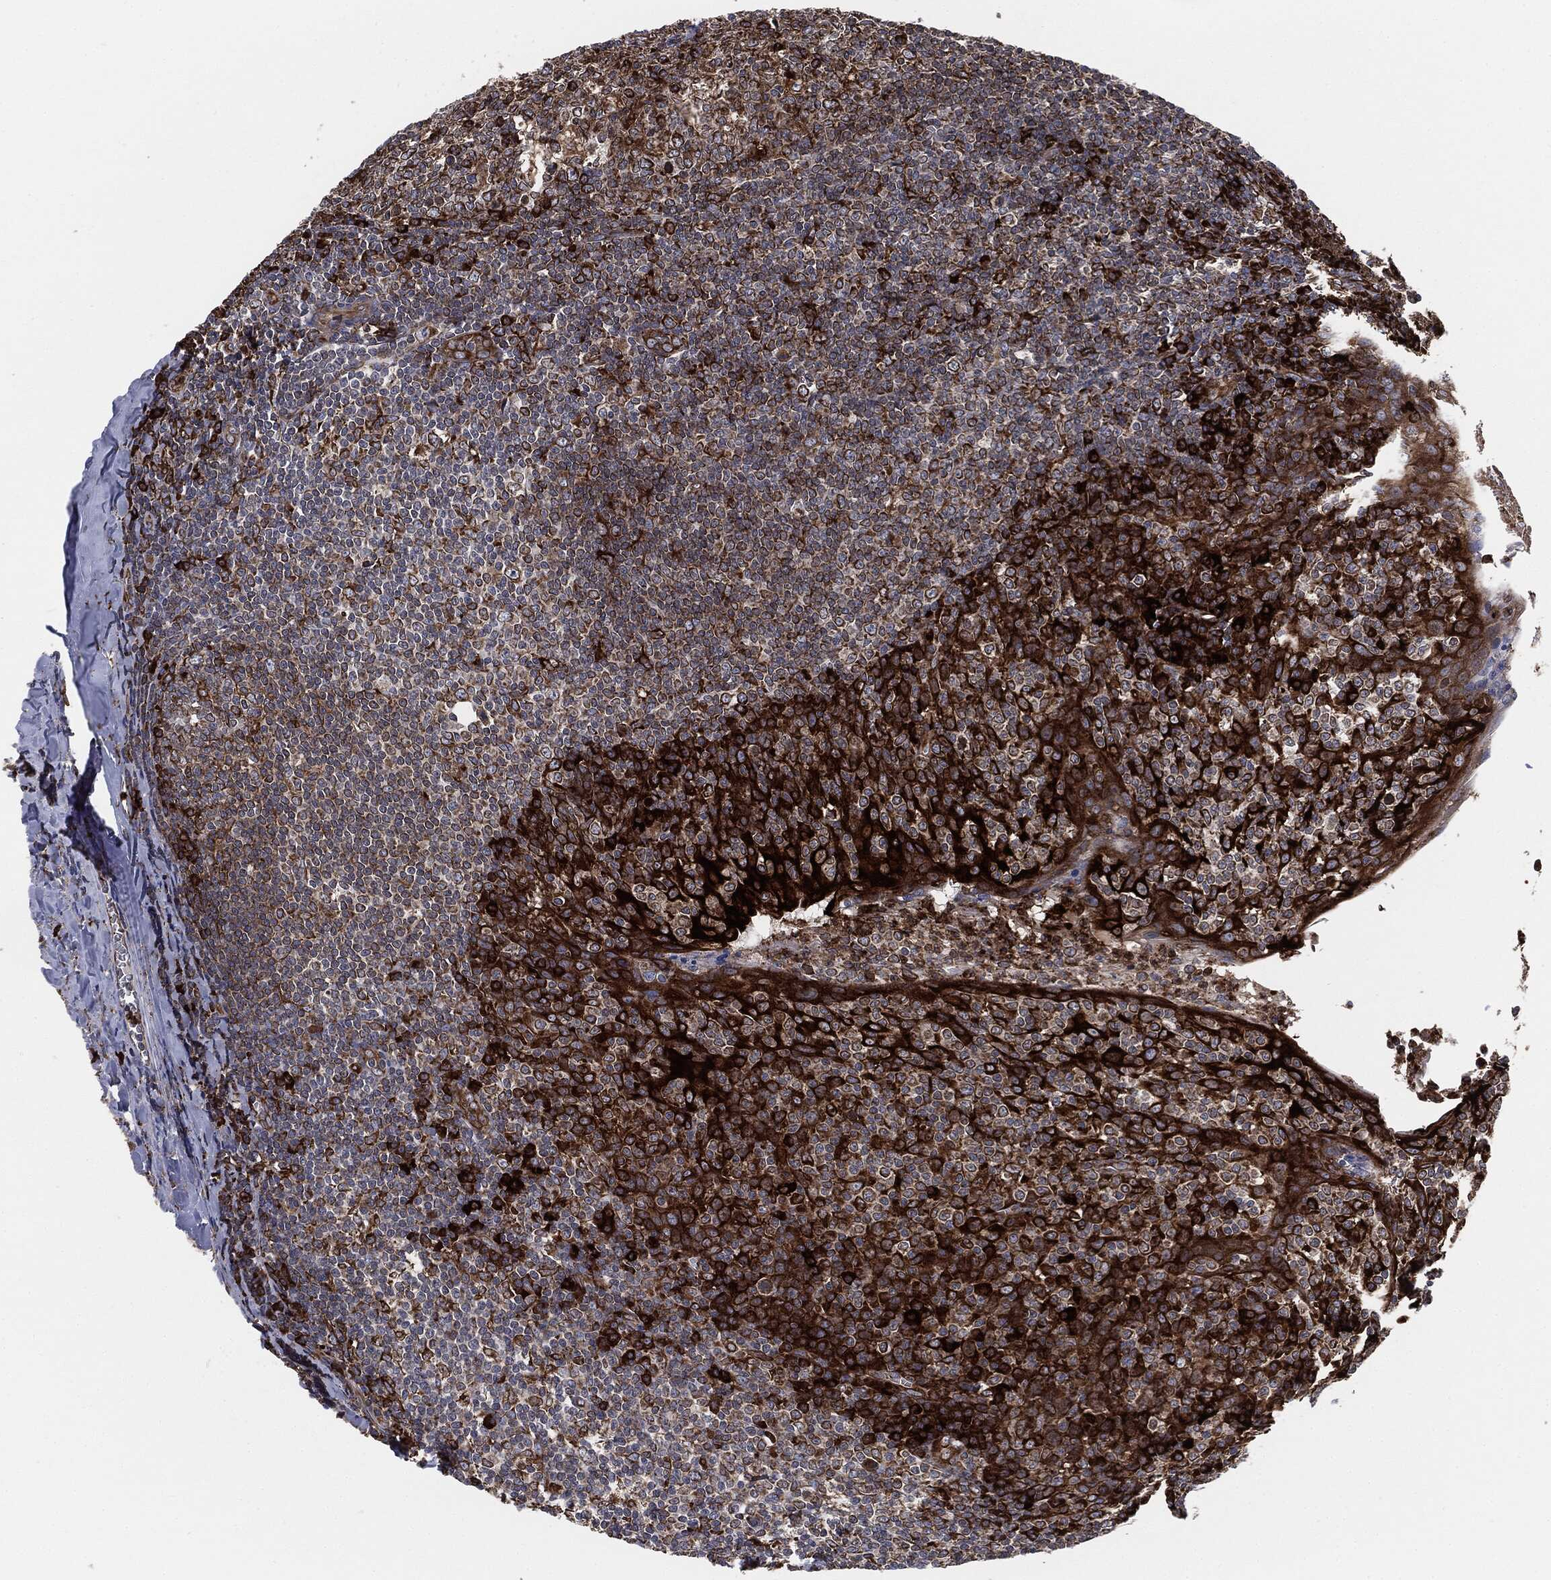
{"staining": {"intensity": "strong", "quantity": "<25%", "location": "cytoplasmic/membranous"}, "tissue": "tonsil", "cell_type": "Germinal center cells", "image_type": "normal", "snomed": [{"axis": "morphology", "description": "Normal tissue, NOS"}, {"axis": "topography", "description": "Tonsil"}], "caption": "This micrograph exhibits unremarkable tonsil stained with immunohistochemistry (IHC) to label a protein in brown. The cytoplasmic/membranous of germinal center cells show strong positivity for the protein. Nuclei are counter-stained blue.", "gene": "CALR", "patient": {"sex": "male", "age": 20}}